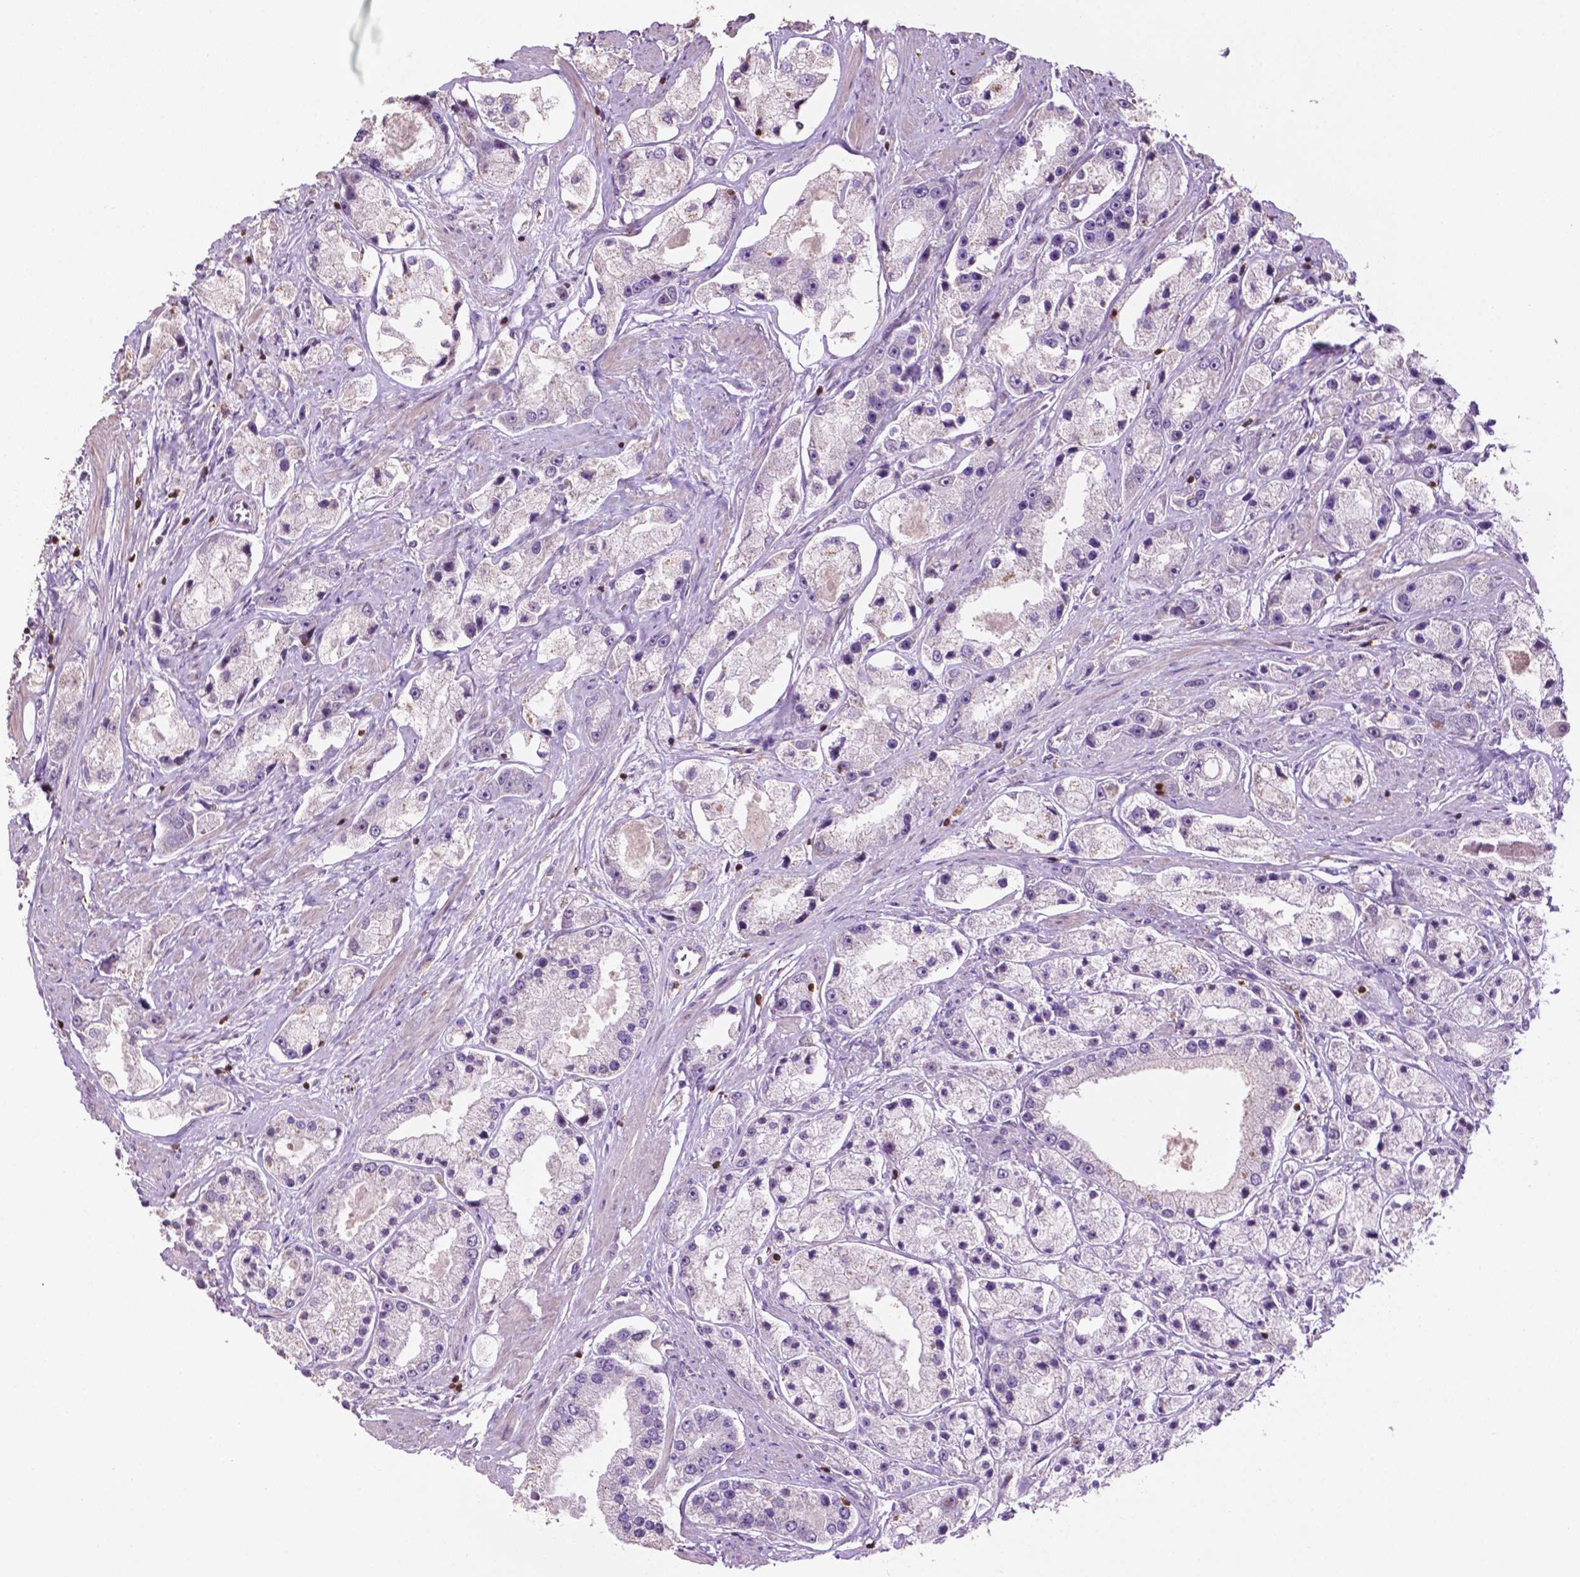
{"staining": {"intensity": "negative", "quantity": "none", "location": "none"}, "tissue": "prostate cancer", "cell_type": "Tumor cells", "image_type": "cancer", "snomed": [{"axis": "morphology", "description": "Adenocarcinoma, High grade"}, {"axis": "topography", "description": "Prostate"}], "caption": "IHC of human prostate adenocarcinoma (high-grade) displays no expression in tumor cells.", "gene": "TBC1D10C", "patient": {"sex": "male", "age": 67}}